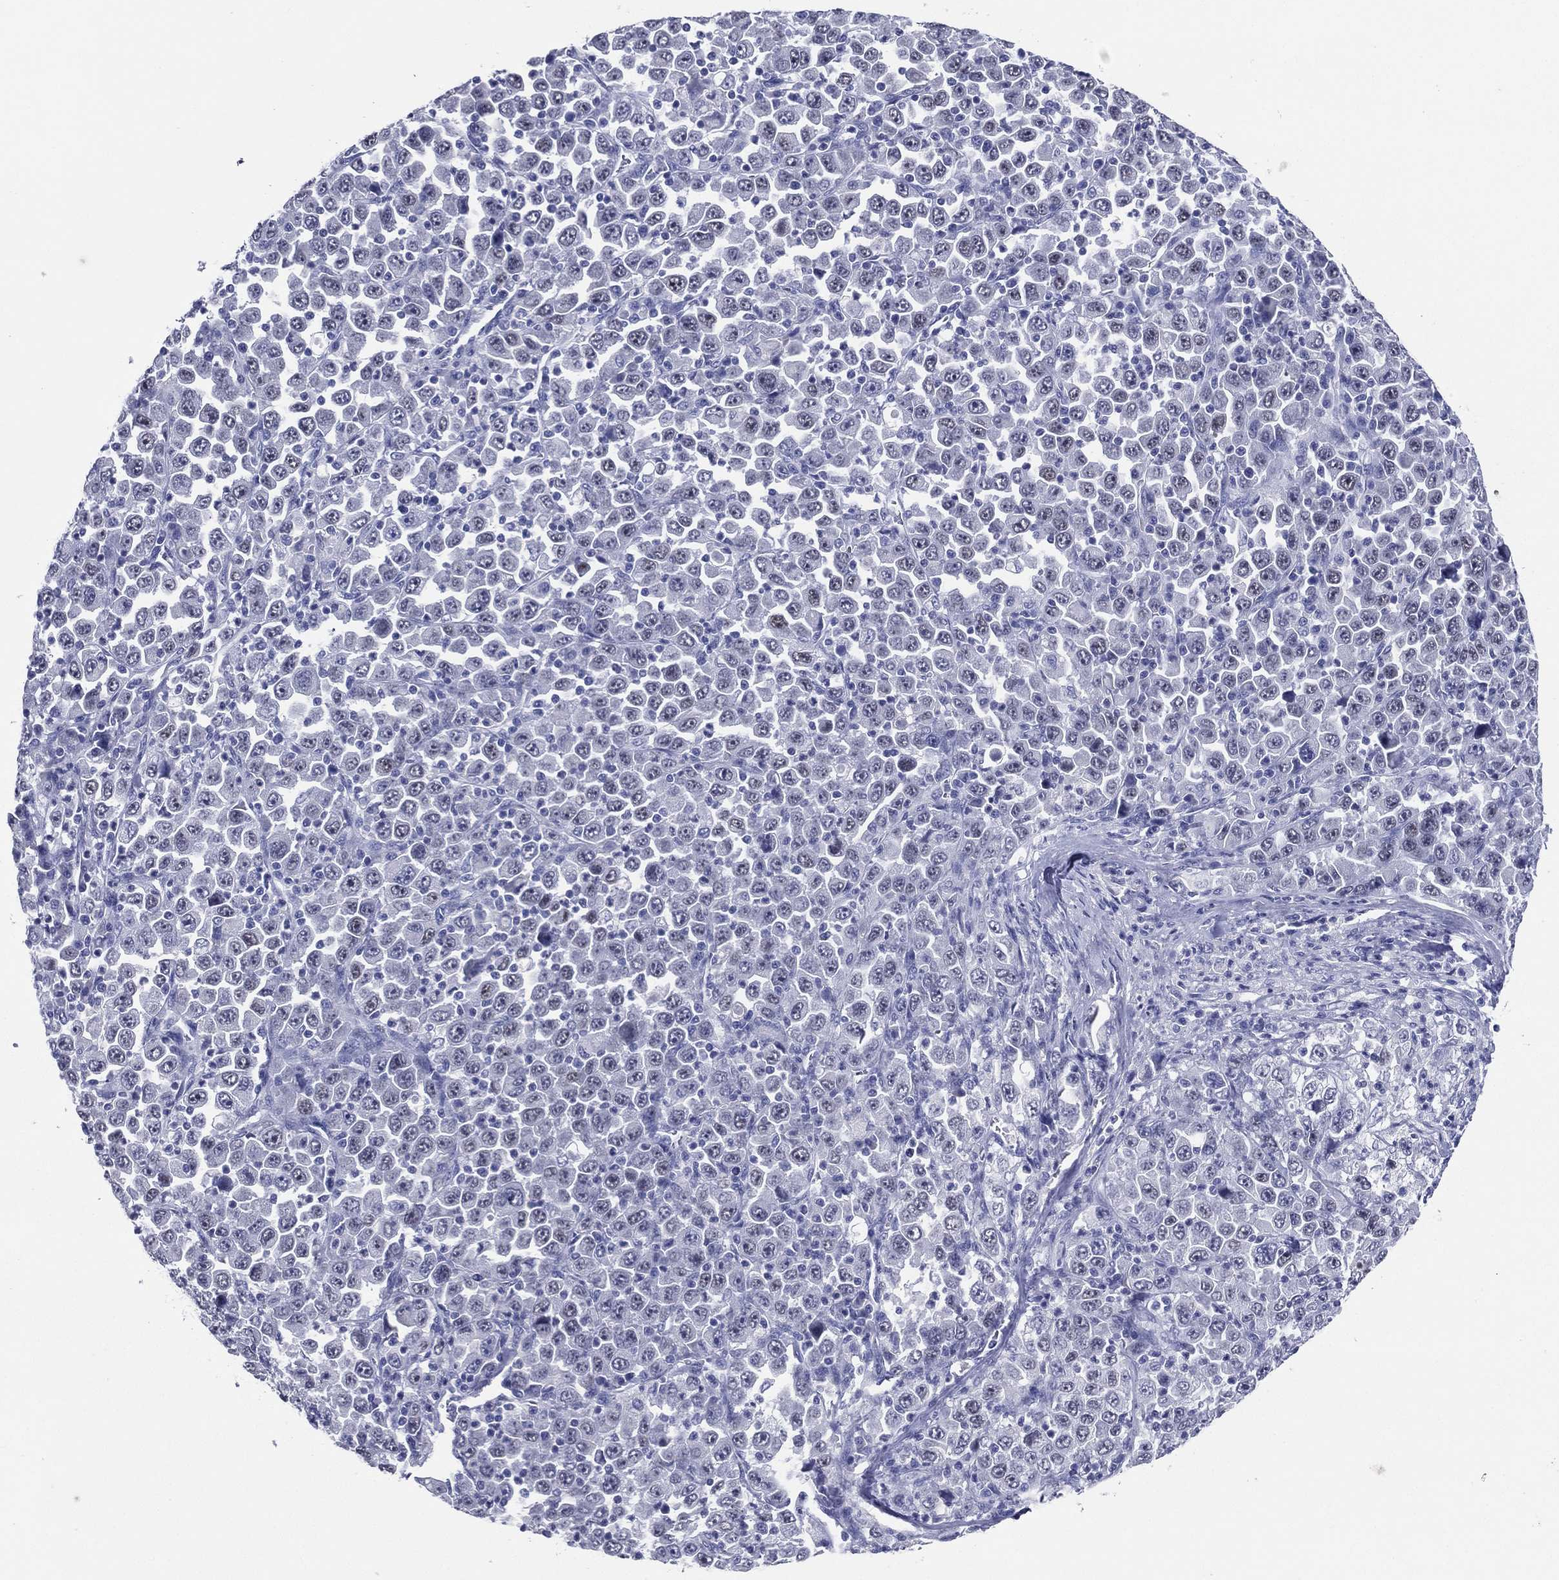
{"staining": {"intensity": "negative", "quantity": "none", "location": "none"}, "tissue": "stomach cancer", "cell_type": "Tumor cells", "image_type": "cancer", "snomed": [{"axis": "morphology", "description": "Normal tissue, NOS"}, {"axis": "morphology", "description": "Adenocarcinoma, NOS"}, {"axis": "topography", "description": "Stomach, upper"}, {"axis": "topography", "description": "Stomach"}], "caption": "Immunohistochemical staining of human adenocarcinoma (stomach) reveals no significant expression in tumor cells.", "gene": "TFAP2A", "patient": {"sex": "male", "age": 59}}